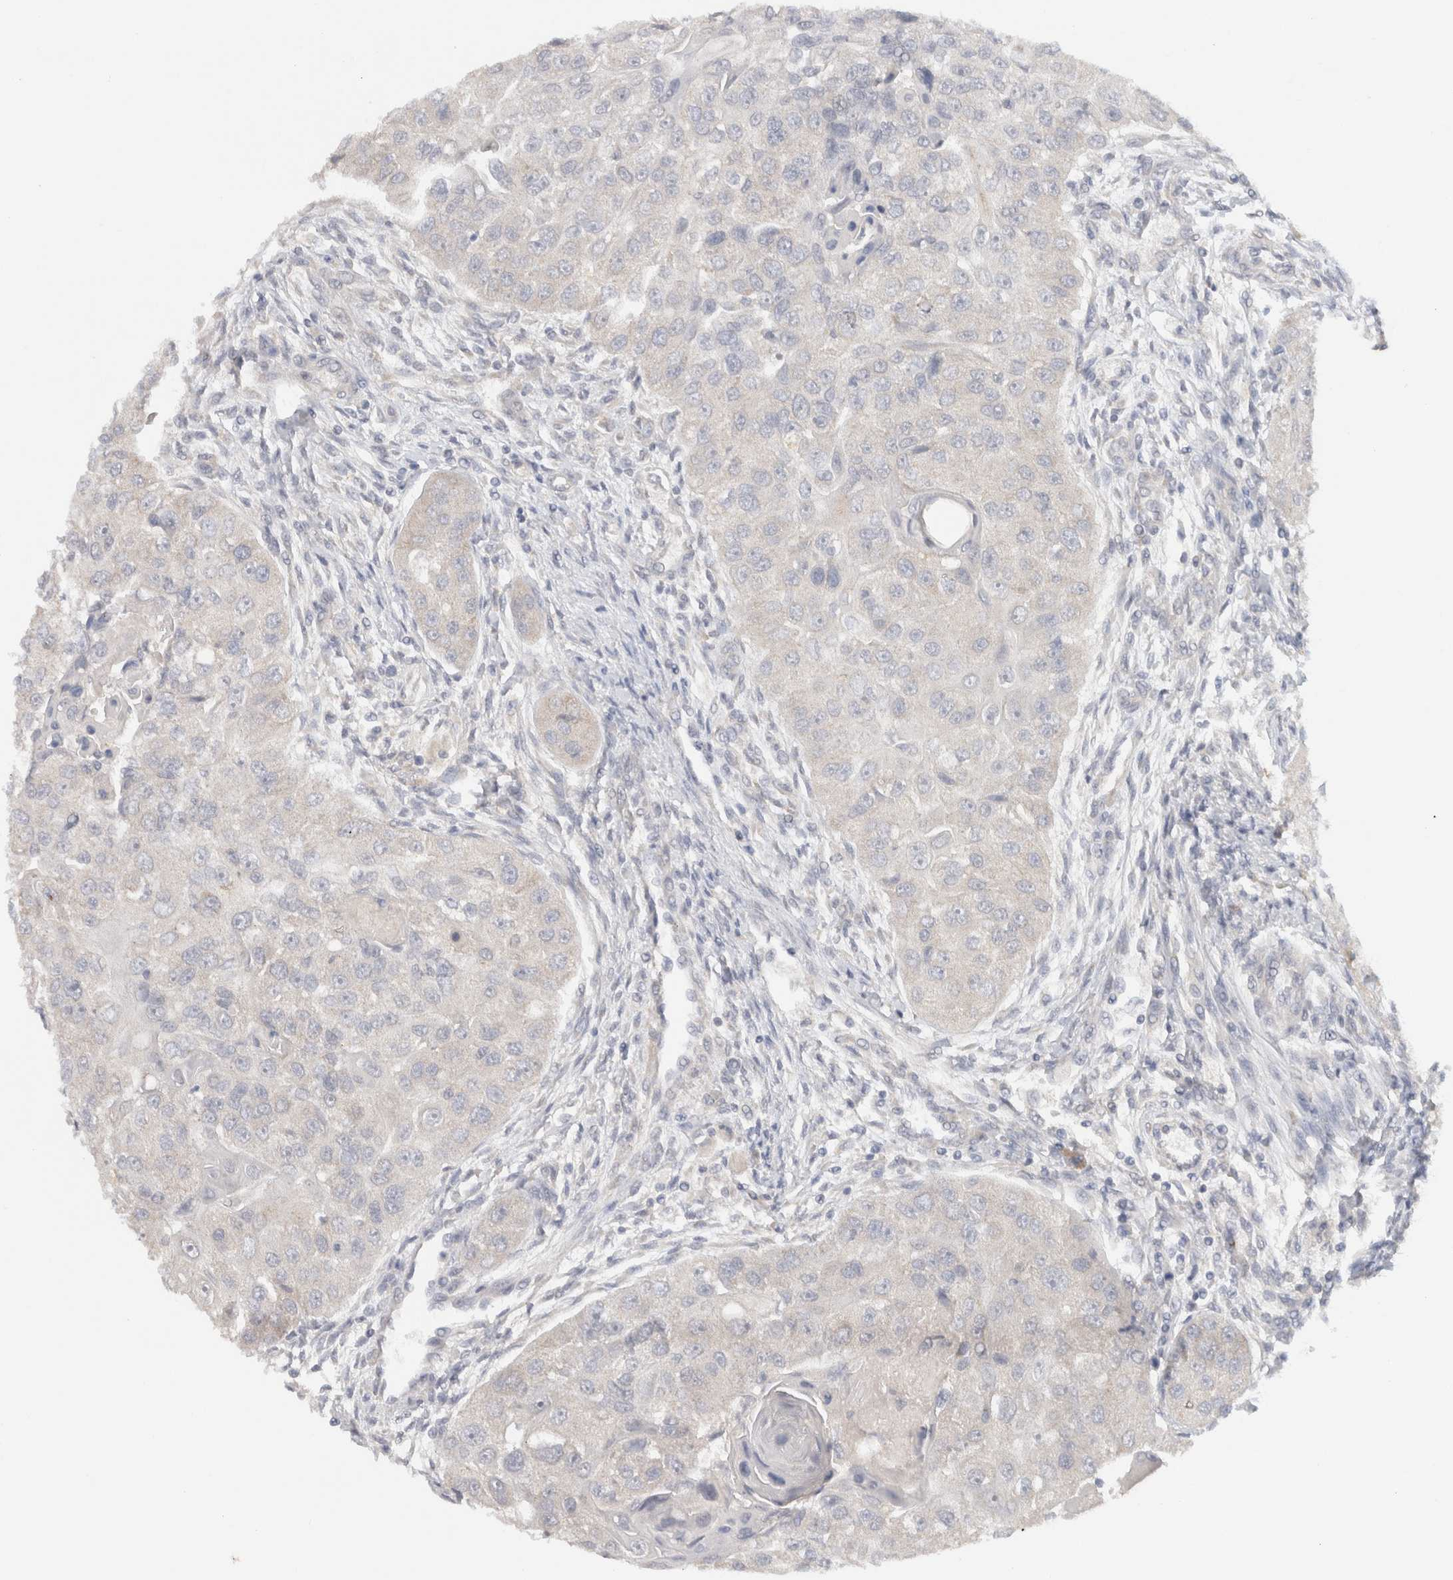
{"staining": {"intensity": "negative", "quantity": "none", "location": "none"}, "tissue": "head and neck cancer", "cell_type": "Tumor cells", "image_type": "cancer", "snomed": [{"axis": "morphology", "description": "Normal tissue, NOS"}, {"axis": "morphology", "description": "Squamous cell carcinoma, NOS"}, {"axis": "topography", "description": "Skeletal muscle"}, {"axis": "topography", "description": "Head-Neck"}], "caption": "Histopathology image shows no significant protein positivity in tumor cells of squamous cell carcinoma (head and neck).", "gene": "CHRM4", "patient": {"sex": "male", "age": 51}}